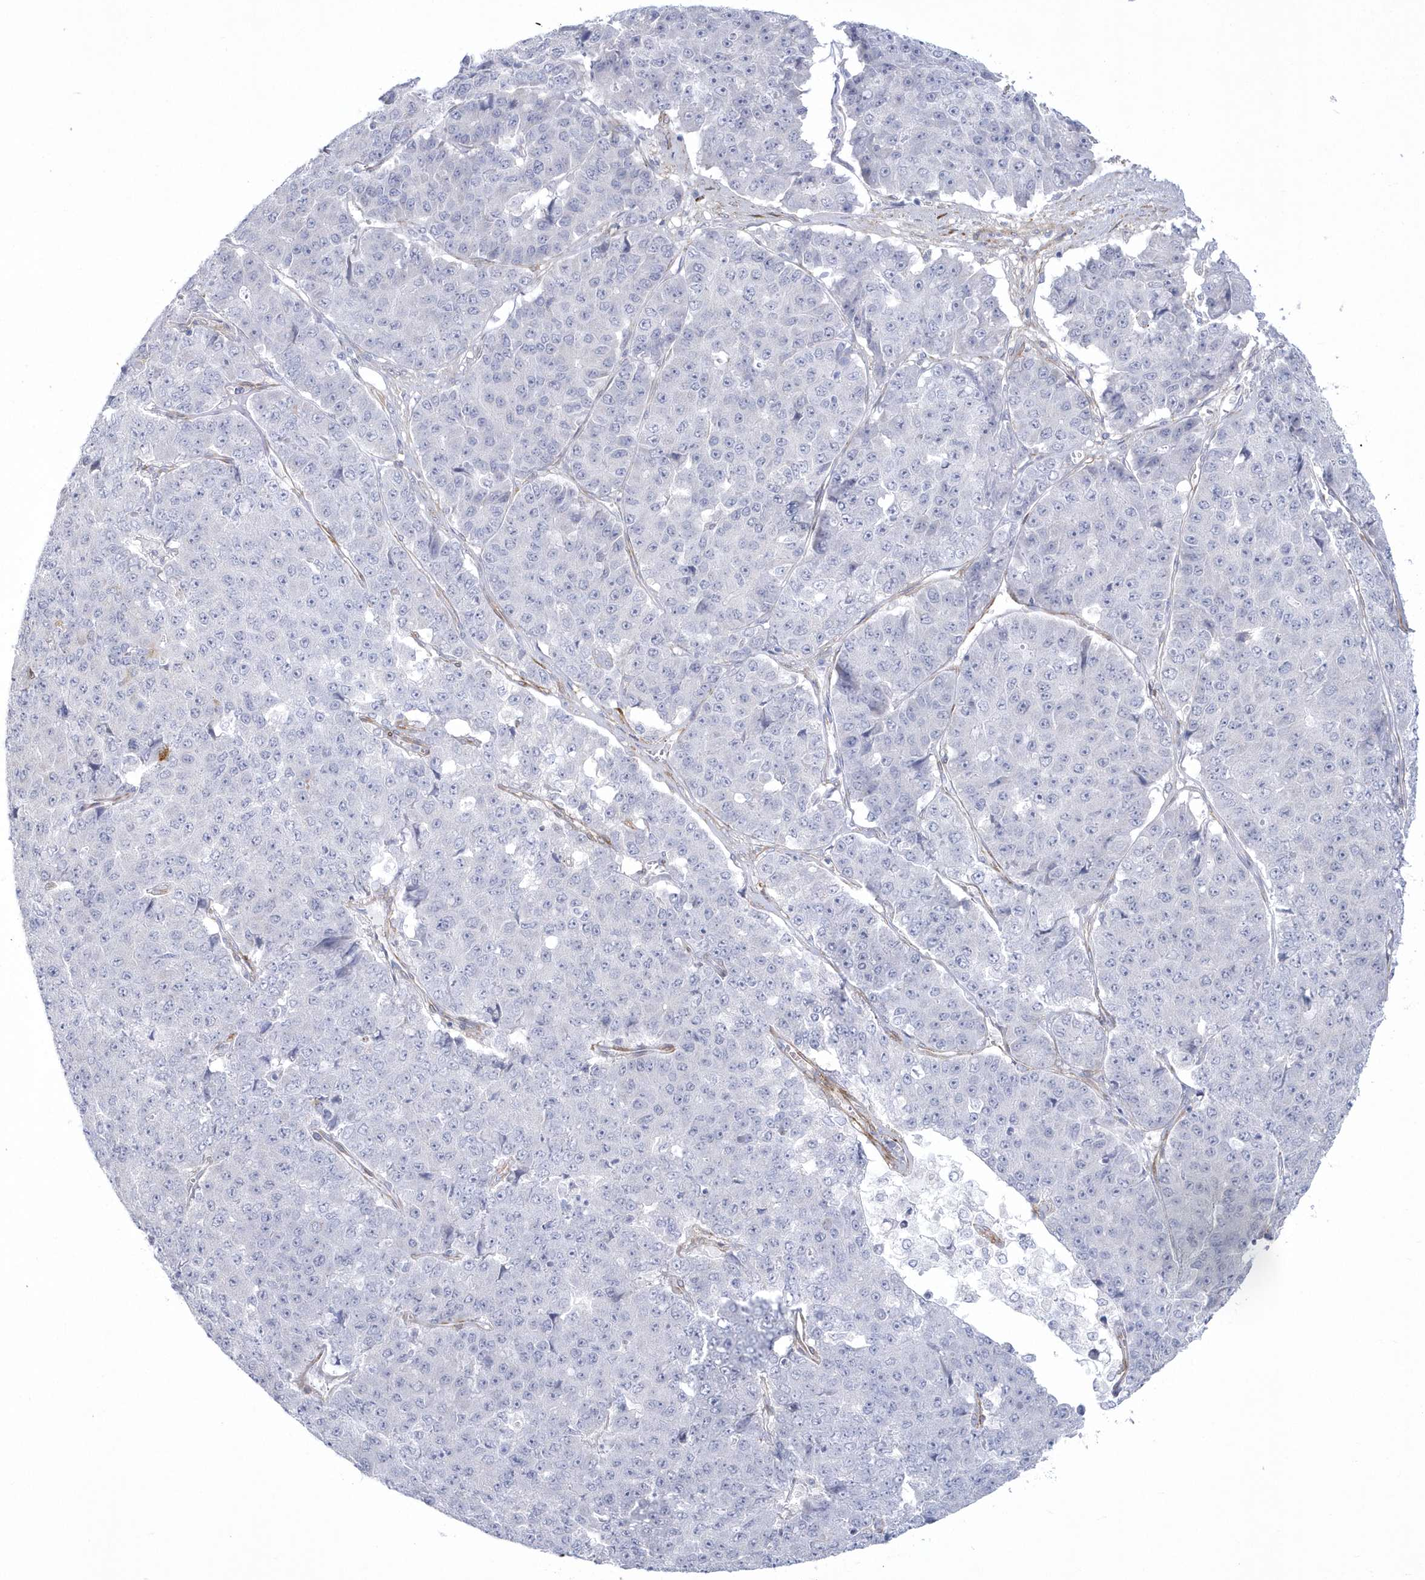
{"staining": {"intensity": "negative", "quantity": "none", "location": "none"}, "tissue": "pancreatic cancer", "cell_type": "Tumor cells", "image_type": "cancer", "snomed": [{"axis": "morphology", "description": "Adenocarcinoma, NOS"}, {"axis": "topography", "description": "Pancreas"}], "caption": "The histopathology image demonstrates no significant staining in tumor cells of pancreatic cancer (adenocarcinoma). (Stains: DAB (3,3'-diaminobenzidine) IHC with hematoxylin counter stain, Microscopy: brightfield microscopy at high magnification).", "gene": "WDR27", "patient": {"sex": "male", "age": 50}}